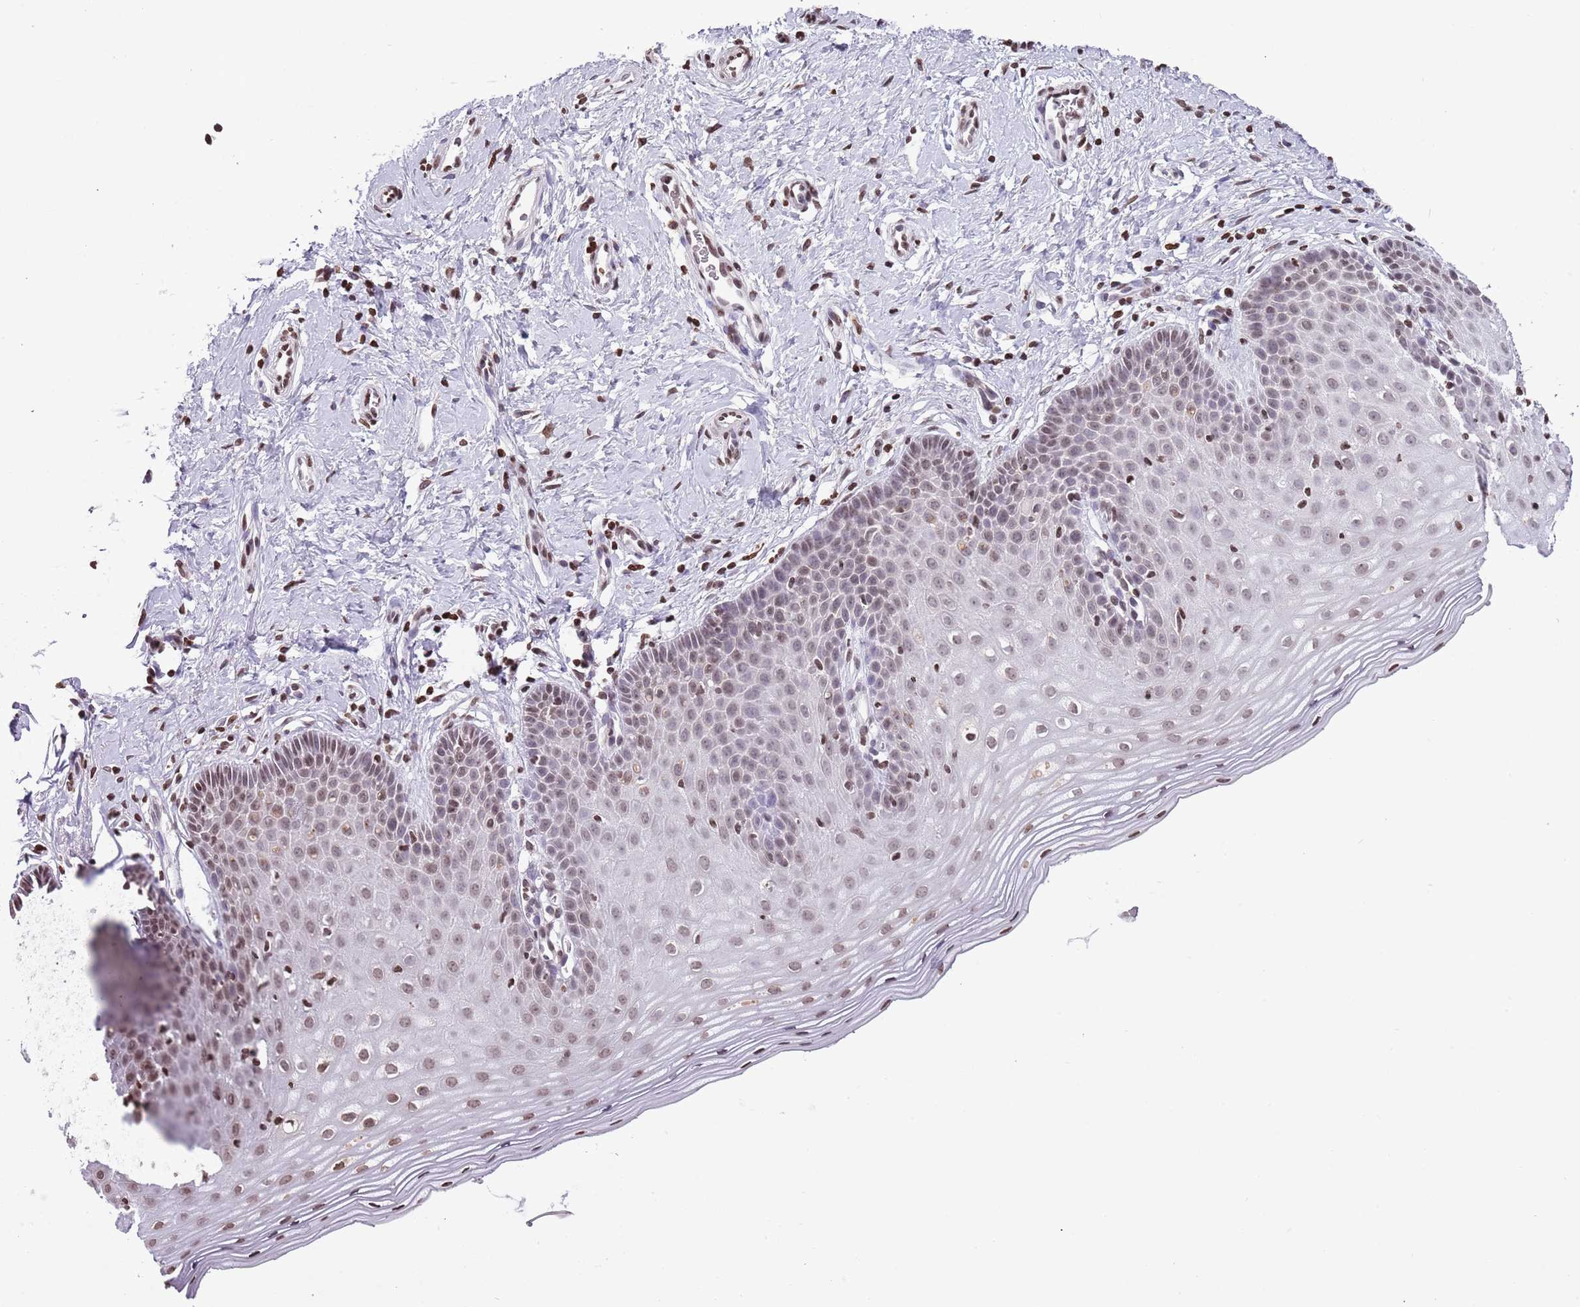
{"staining": {"intensity": "moderate", "quantity": ">75%", "location": "nuclear"}, "tissue": "cervix", "cell_type": "Glandular cells", "image_type": "normal", "snomed": [{"axis": "morphology", "description": "Normal tissue, NOS"}, {"axis": "topography", "description": "Cervix"}], "caption": "Approximately >75% of glandular cells in unremarkable cervix display moderate nuclear protein staining as visualized by brown immunohistochemical staining.", "gene": "KPNA3", "patient": {"sex": "female", "age": 36}}